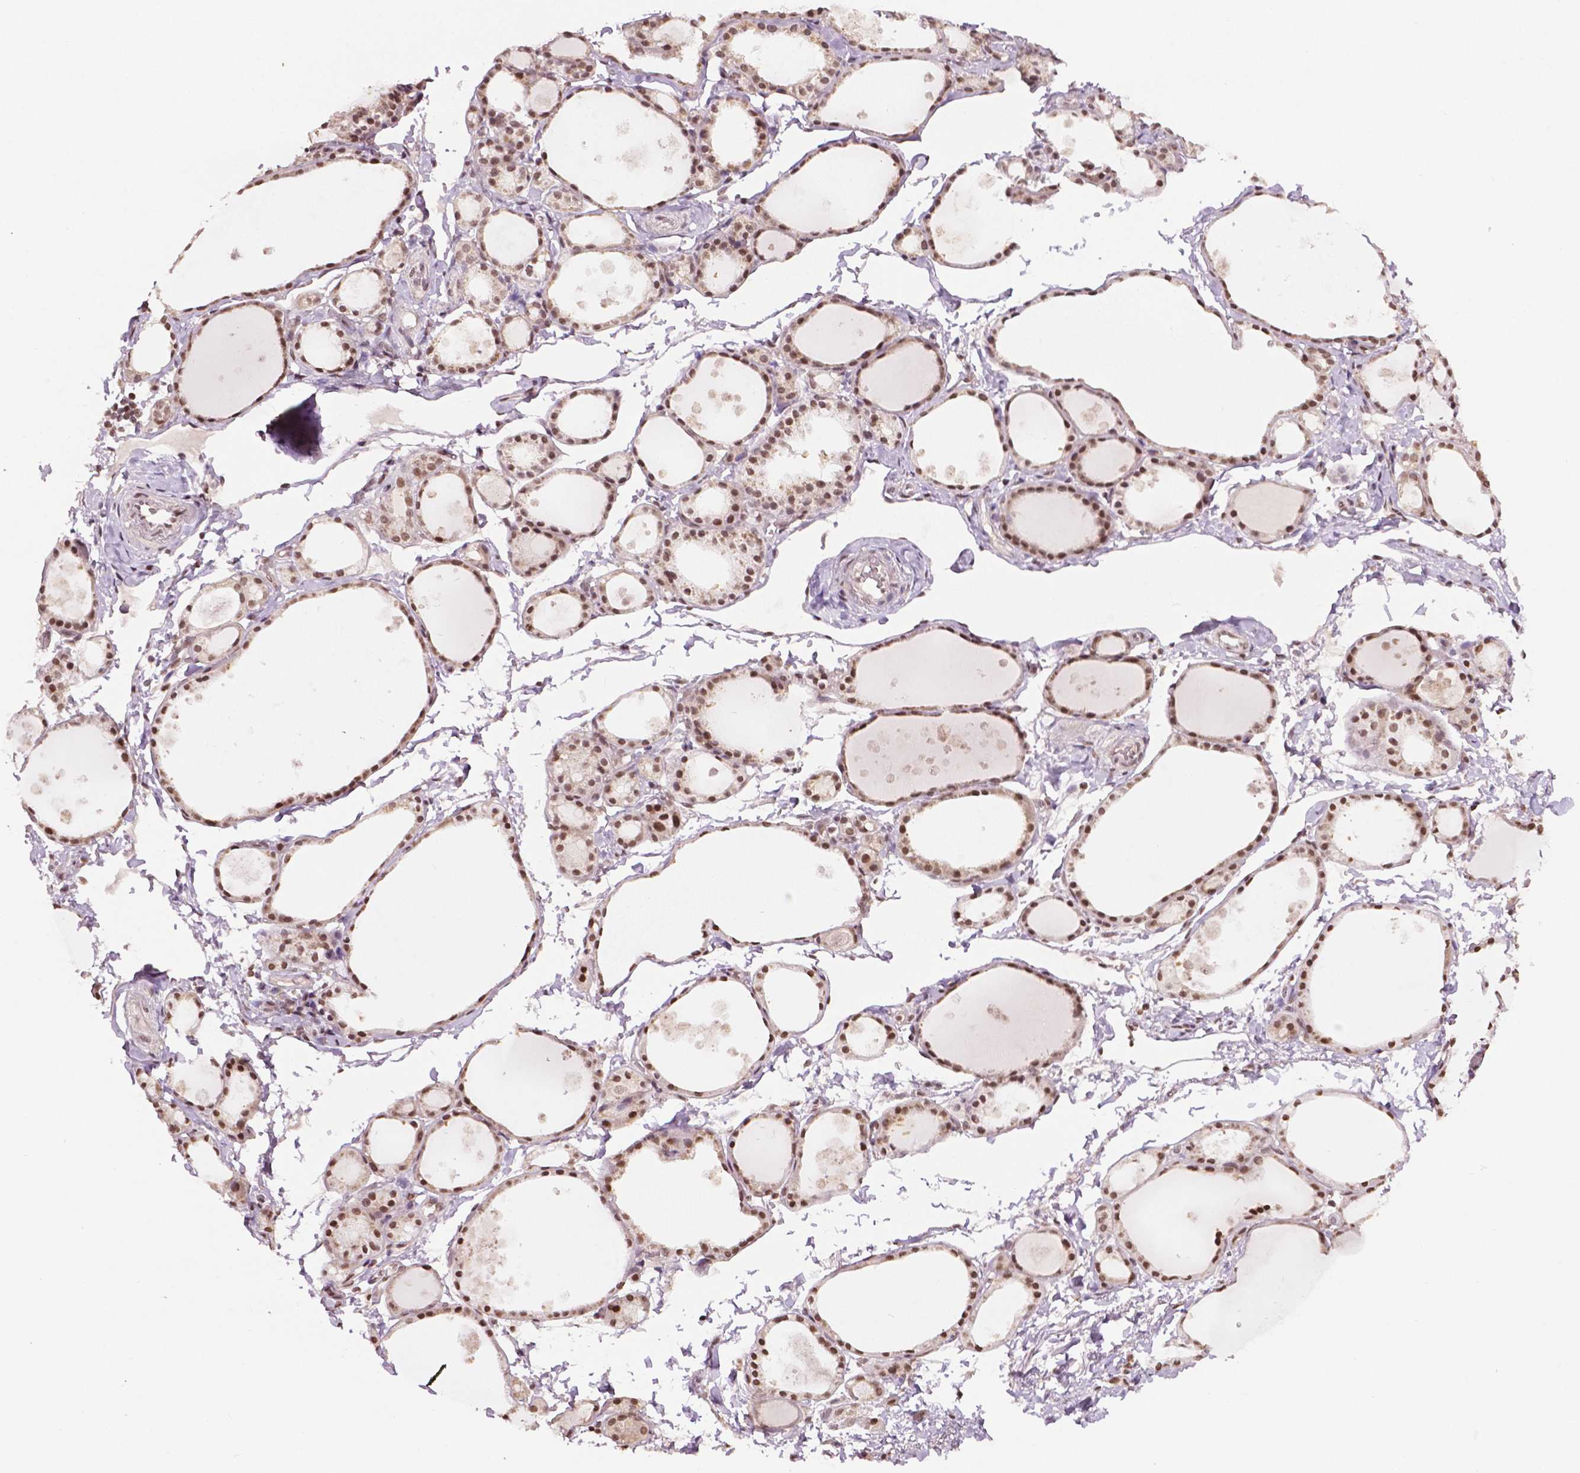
{"staining": {"intensity": "moderate", "quantity": ">75%", "location": "nuclear"}, "tissue": "thyroid gland", "cell_type": "Glandular cells", "image_type": "normal", "snomed": [{"axis": "morphology", "description": "Normal tissue, NOS"}, {"axis": "topography", "description": "Thyroid gland"}], "caption": "Brown immunohistochemical staining in normal thyroid gland exhibits moderate nuclear expression in approximately >75% of glandular cells.", "gene": "DEK", "patient": {"sex": "male", "age": 68}}